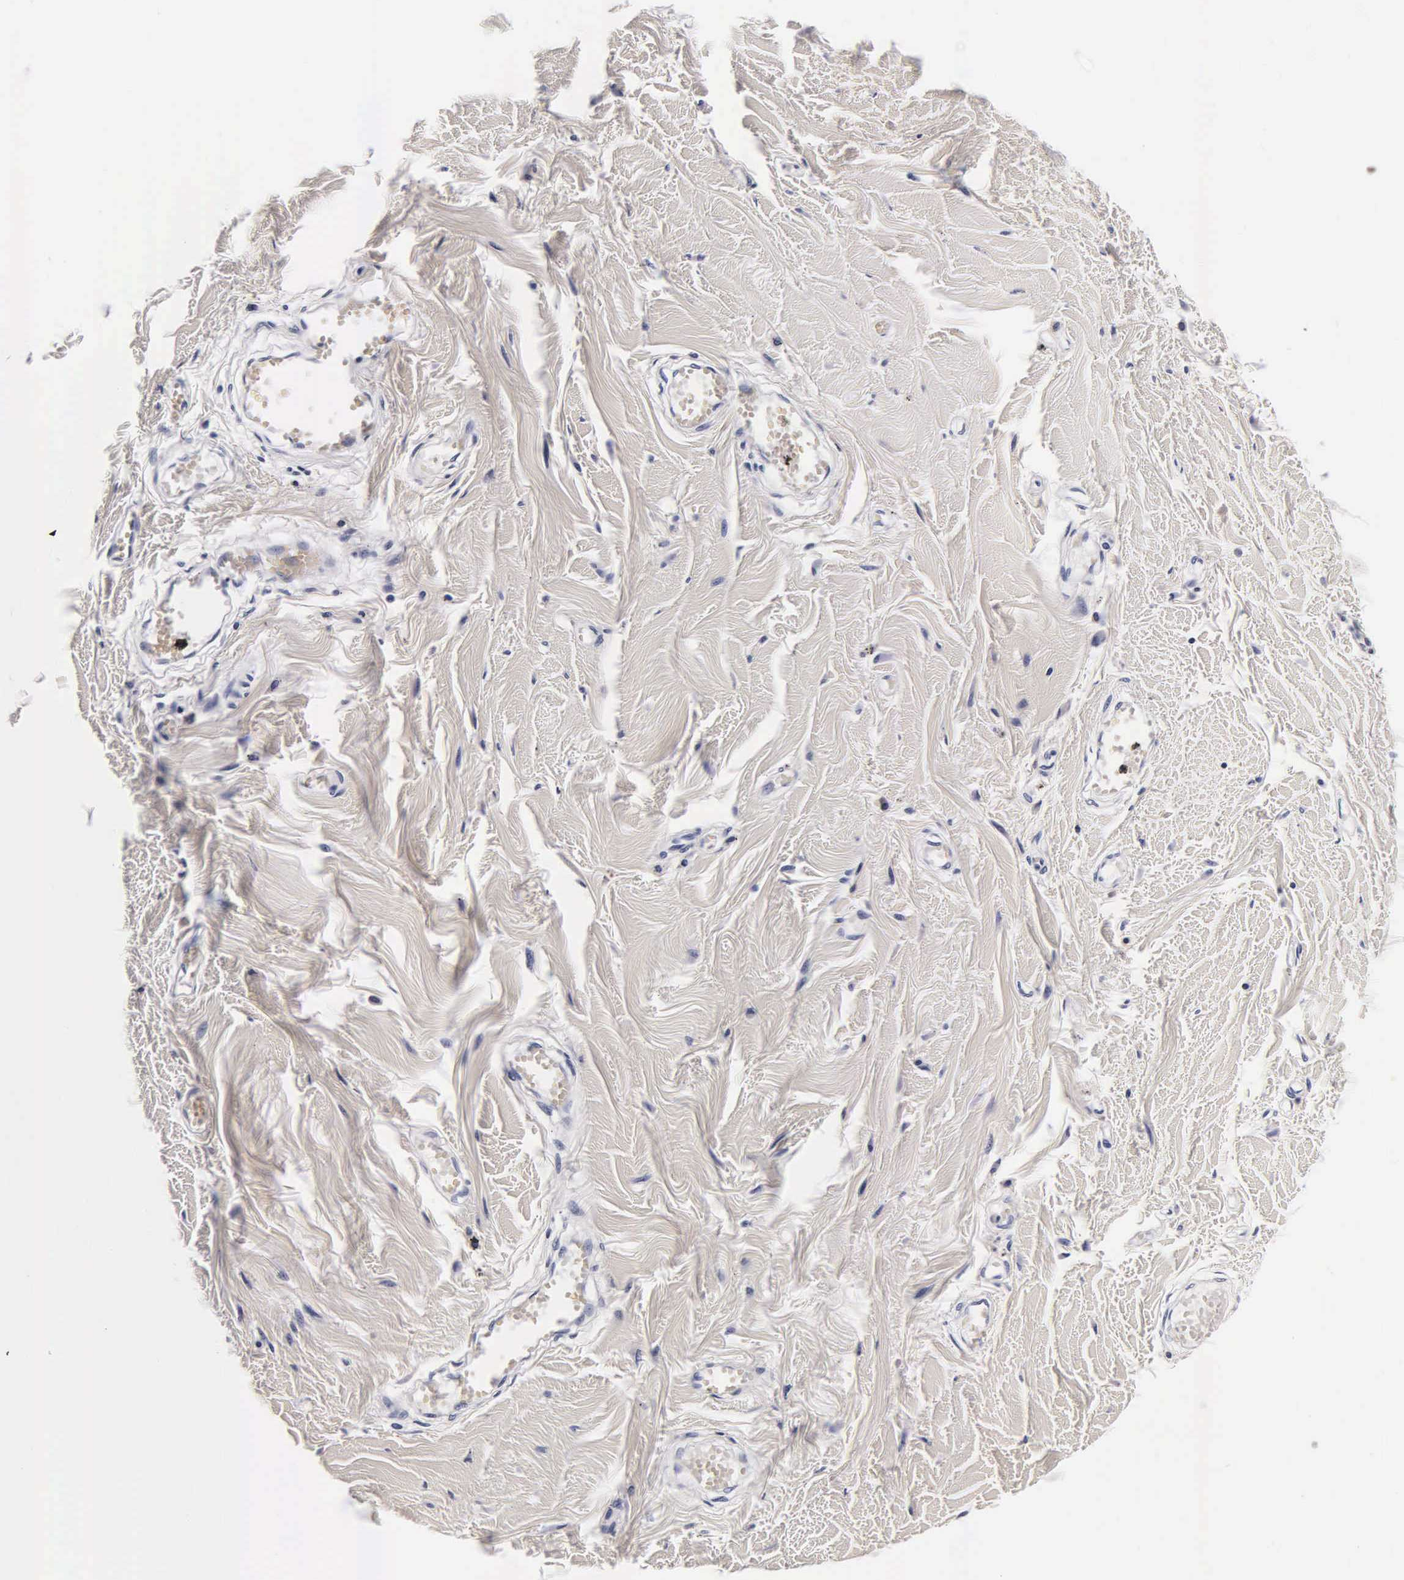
{"staining": {"intensity": "negative", "quantity": "none", "location": "none"}, "tissue": "adipose tissue", "cell_type": "Adipocytes", "image_type": "normal", "snomed": [{"axis": "morphology", "description": "Normal tissue, NOS"}, {"axis": "morphology", "description": "Sarcoma, NOS"}, {"axis": "topography", "description": "Skin"}, {"axis": "topography", "description": "Soft tissue"}], "caption": "IHC image of normal adipose tissue: human adipose tissue stained with DAB exhibits no significant protein expression in adipocytes. Nuclei are stained in blue.", "gene": "CGB3", "patient": {"sex": "female", "age": 51}}